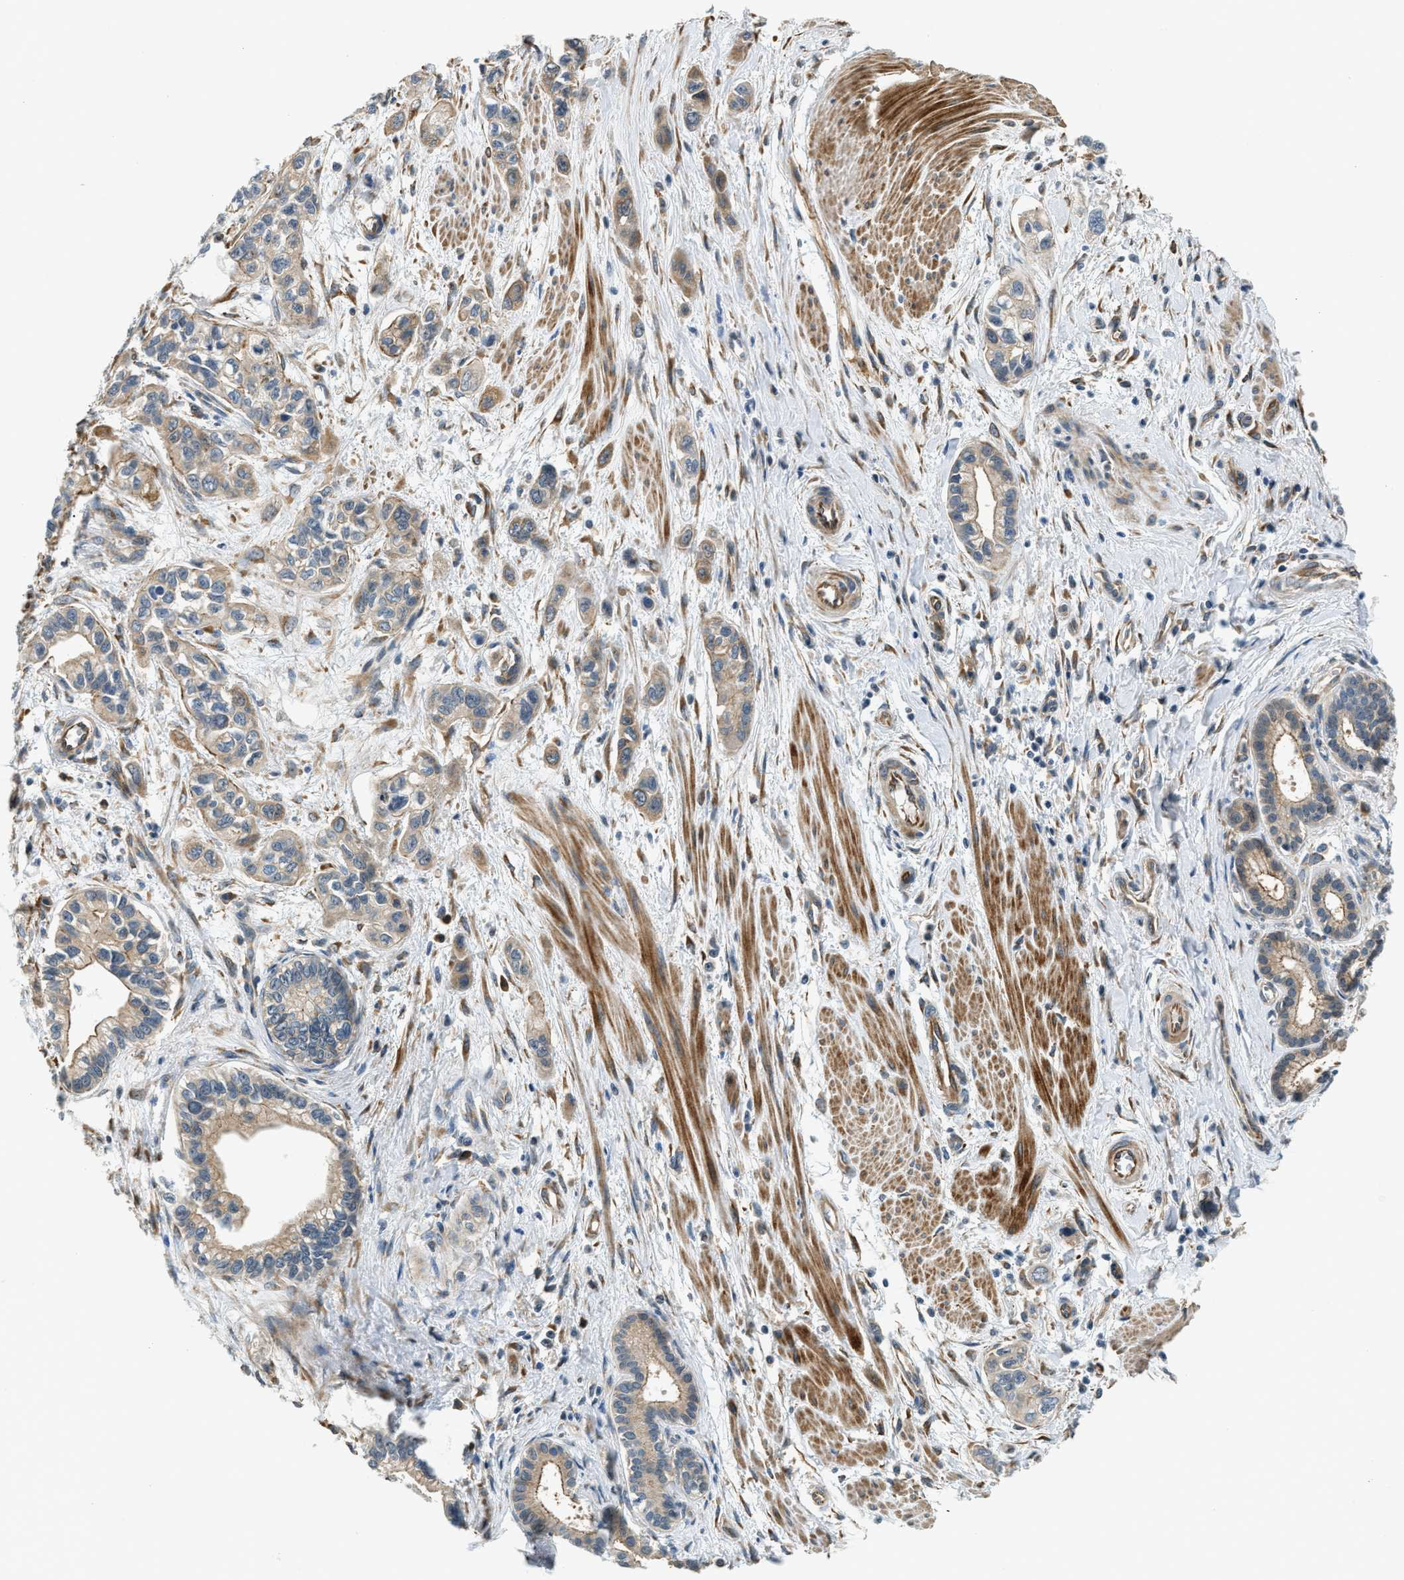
{"staining": {"intensity": "weak", "quantity": ">75%", "location": "cytoplasmic/membranous"}, "tissue": "pancreatic cancer", "cell_type": "Tumor cells", "image_type": "cancer", "snomed": [{"axis": "morphology", "description": "Adenocarcinoma, NOS"}, {"axis": "topography", "description": "Pancreas"}], "caption": "Weak cytoplasmic/membranous protein positivity is present in approximately >75% of tumor cells in pancreatic cancer (adenocarcinoma). (Brightfield microscopy of DAB IHC at high magnification).", "gene": "ALOX12", "patient": {"sex": "male", "age": 74}}